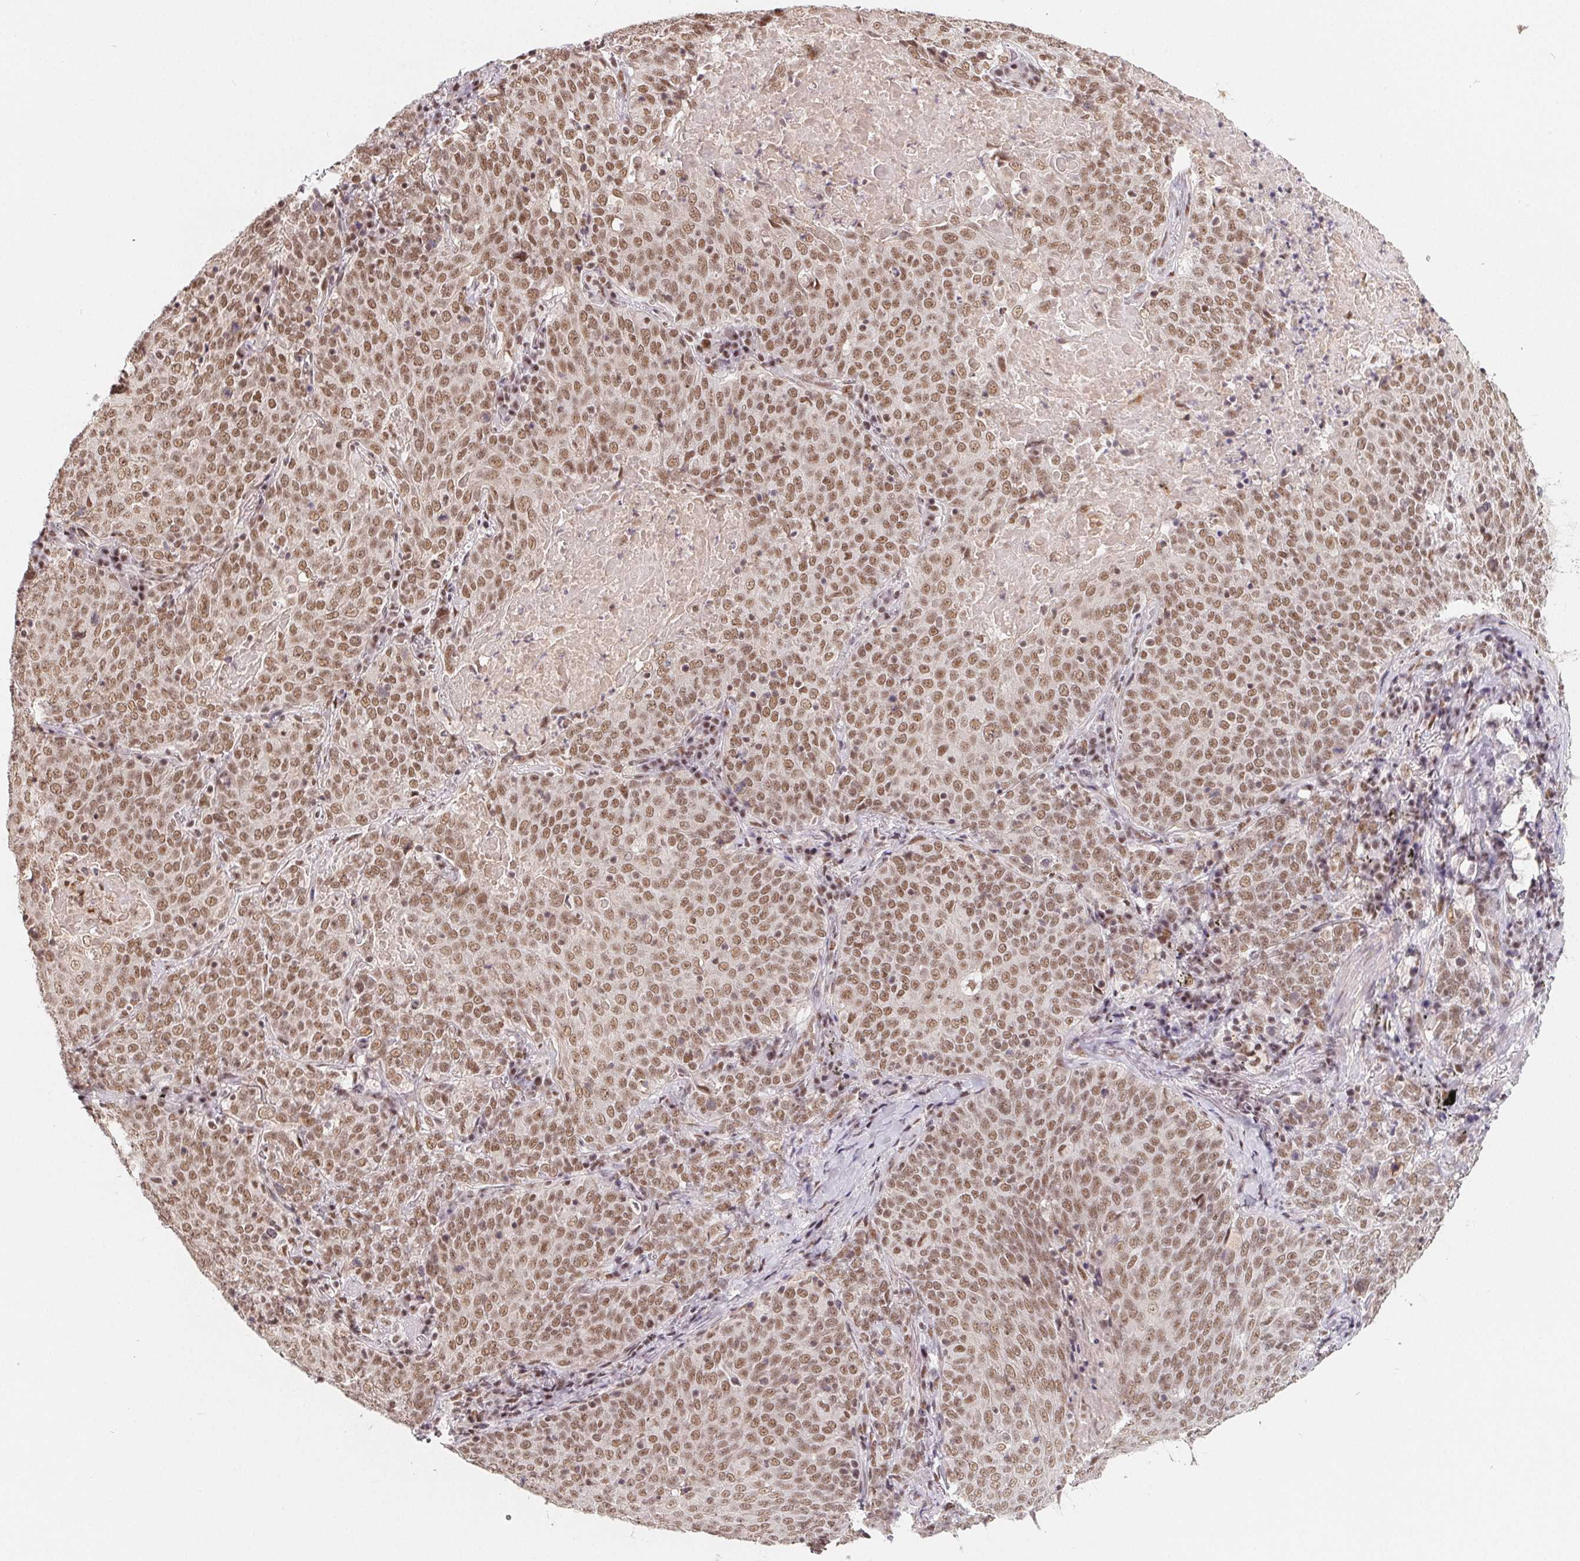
{"staining": {"intensity": "moderate", "quantity": ">75%", "location": "nuclear"}, "tissue": "lung cancer", "cell_type": "Tumor cells", "image_type": "cancer", "snomed": [{"axis": "morphology", "description": "Squamous cell carcinoma, NOS"}, {"axis": "topography", "description": "Lung"}], "caption": "A histopathology image of human squamous cell carcinoma (lung) stained for a protein shows moderate nuclear brown staining in tumor cells.", "gene": "TCERG1", "patient": {"sex": "male", "age": 82}}